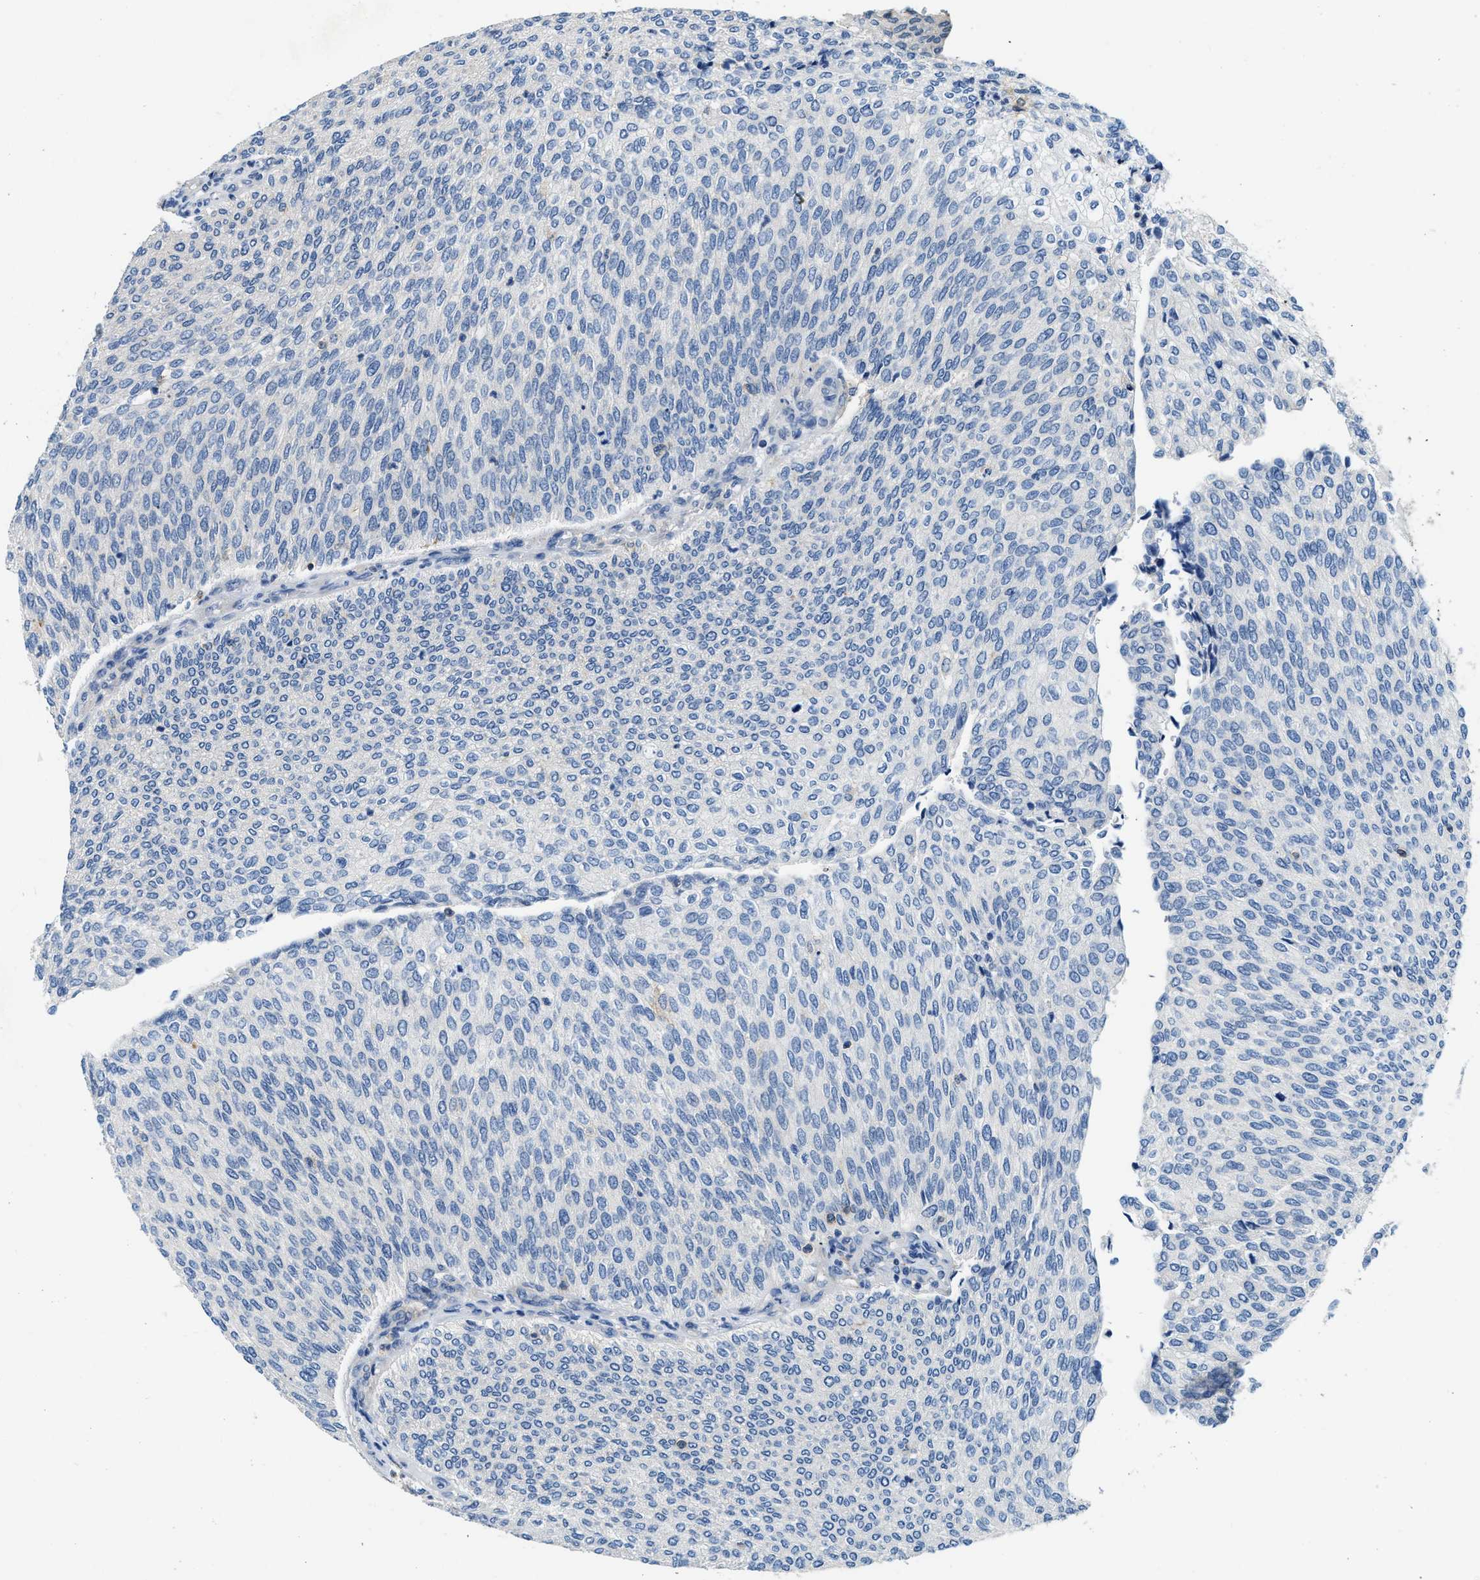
{"staining": {"intensity": "negative", "quantity": "none", "location": "none"}, "tissue": "urothelial cancer", "cell_type": "Tumor cells", "image_type": "cancer", "snomed": [{"axis": "morphology", "description": "Urothelial carcinoma, Low grade"}, {"axis": "topography", "description": "Urinary bladder"}], "caption": "DAB immunohistochemical staining of human urothelial cancer exhibits no significant expression in tumor cells. Brightfield microscopy of IHC stained with DAB (brown) and hematoxylin (blue), captured at high magnification.", "gene": "MYO1G", "patient": {"sex": "female", "age": 79}}